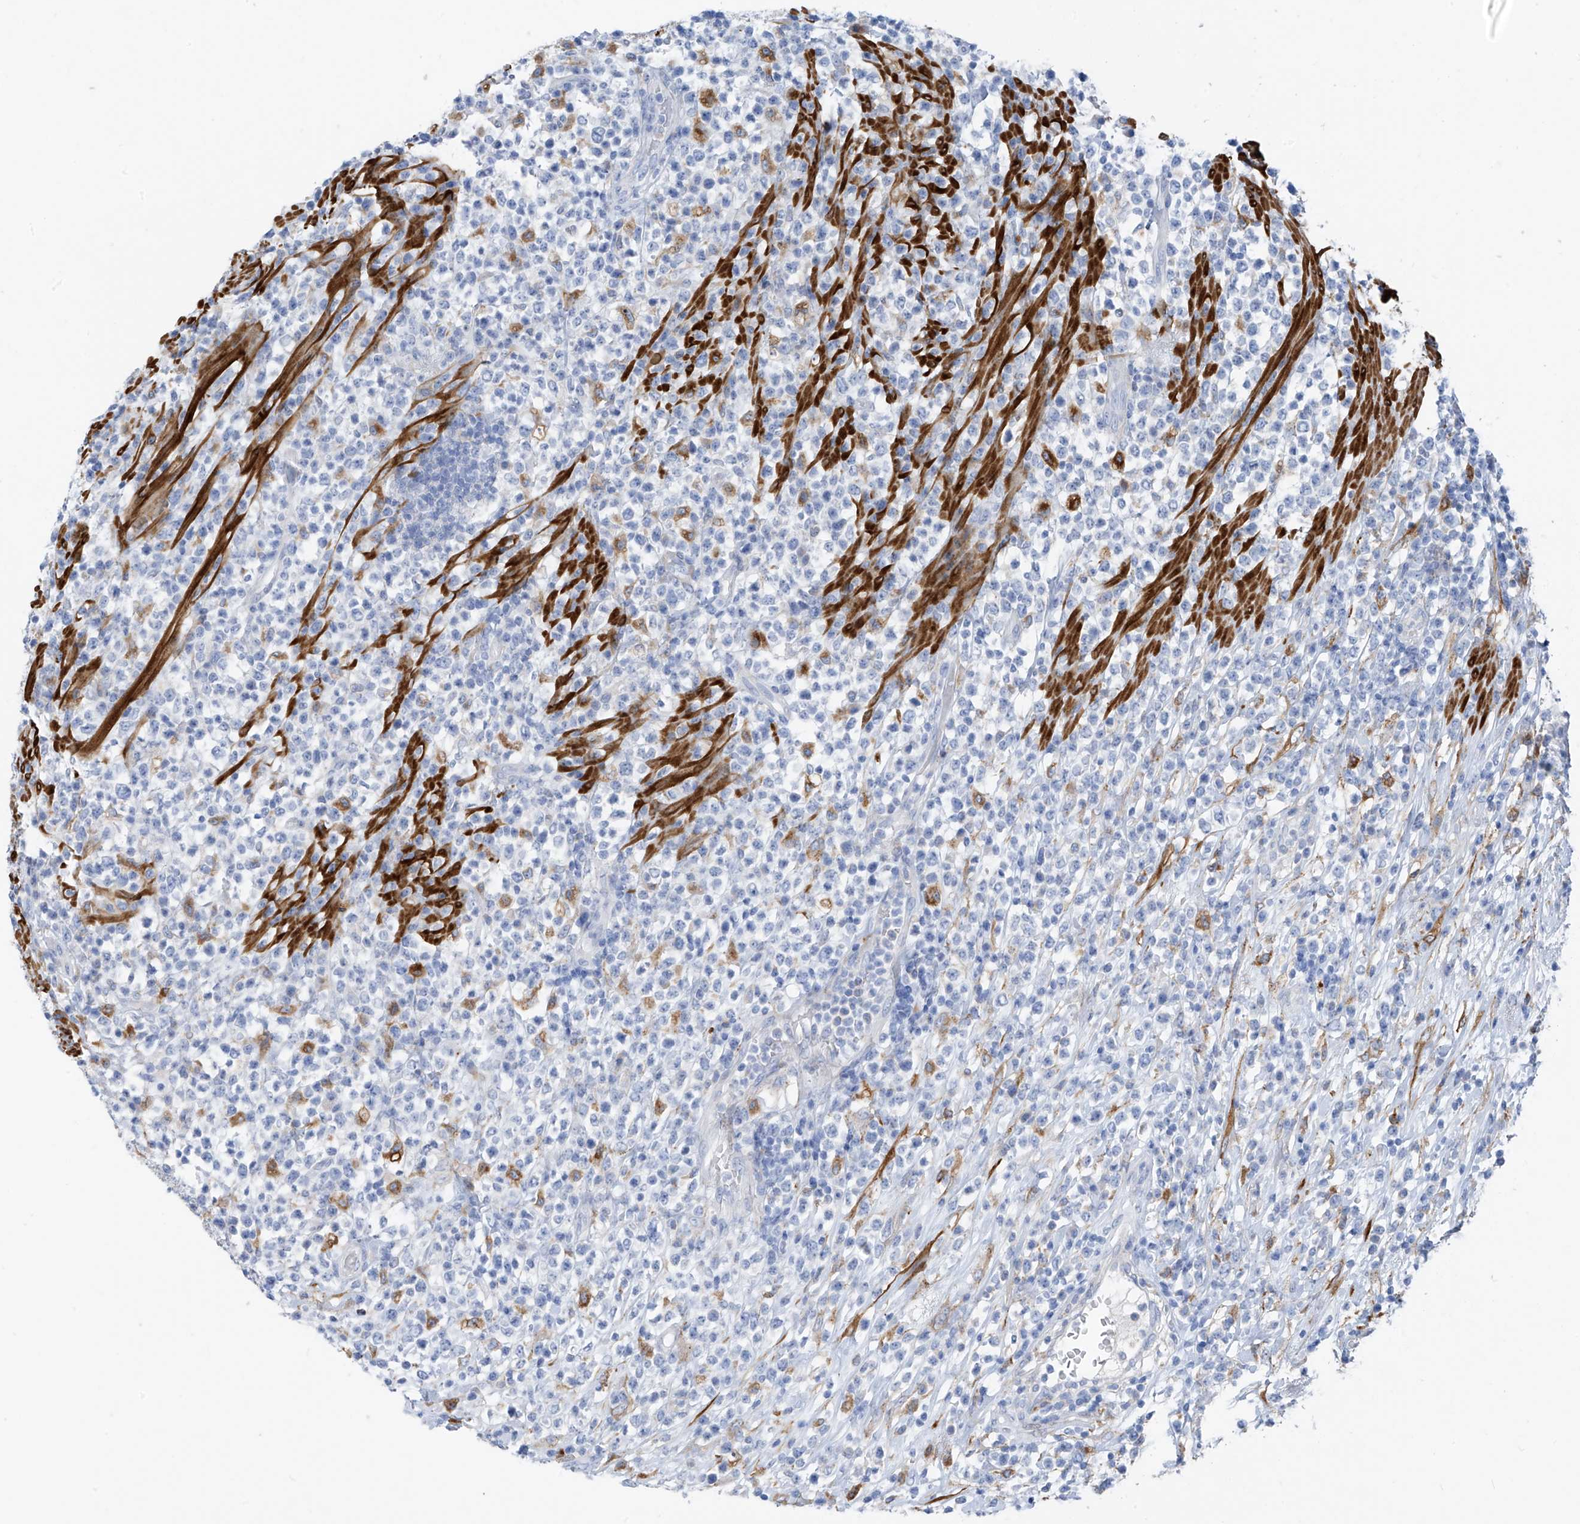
{"staining": {"intensity": "negative", "quantity": "none", "location": "none"}, "tissue": "lymphoma", "cell_type": "Tumor cells", "image_type": "cancer", "snomed": [{"axis": "morphology", "description": "Malignant lymphoma, non-Hodgkin's type, High grade"}, {"axis": "topography", "description": "Colon"}], "caption": "Protein analysis of lymphoma shows no significant staining in tumor cells.", "gene": "GLMP", "patient": {"sex": "female", "age": 53}}